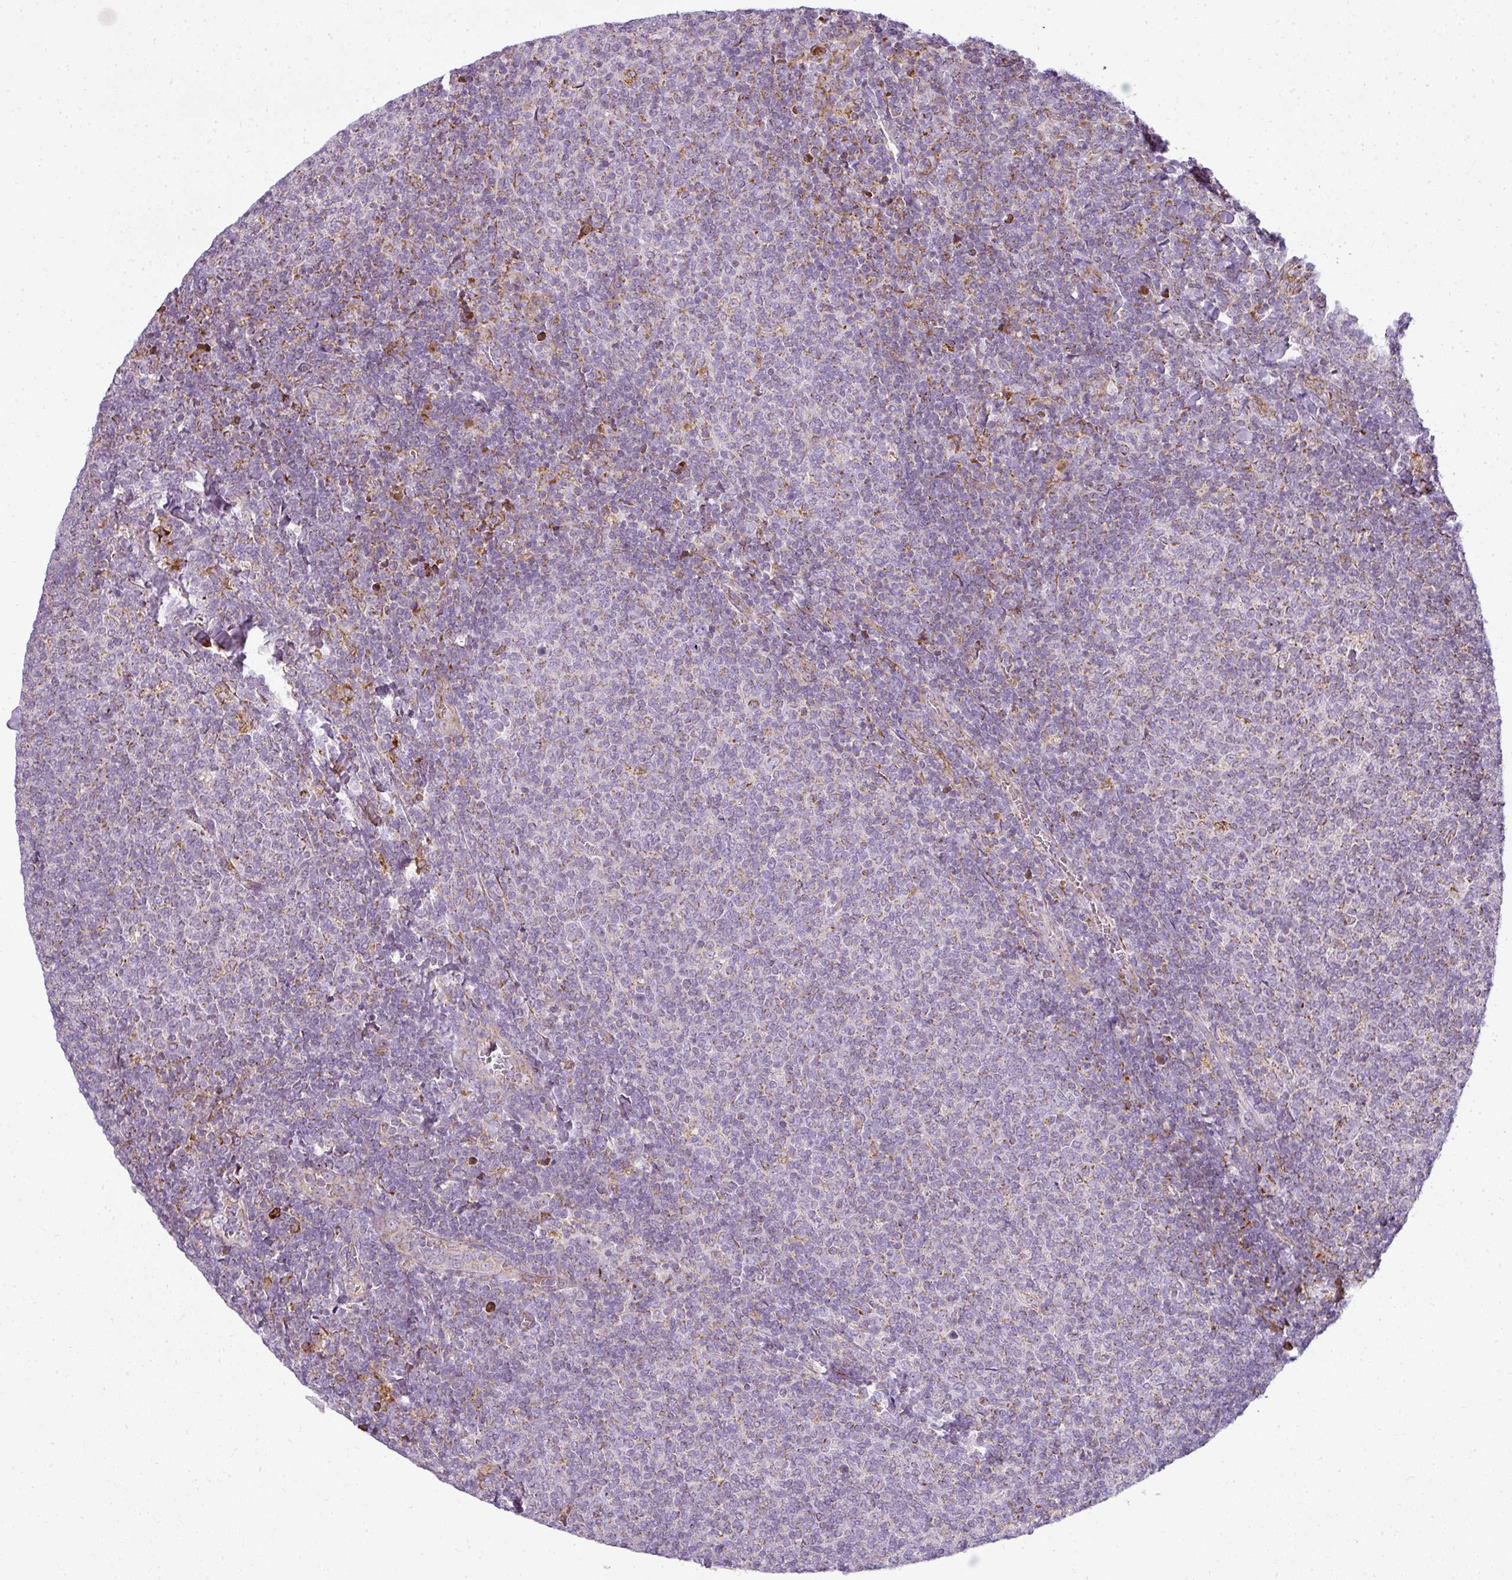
{"staining": {"intensity": "negative", "quantity": "none", "location": "none"}, "tissue": "lymphoma", "cell_type": "Tumor cells", "image_type": "cancer", "snomed": [{"axis": "morphology", "description": "Malignant lymphoma, non-Hodgkin's type, Low grade"}, {"axis": "topography", "description": "Lymph node"}], "caption": "Tumor cells are negative for protein expression in human malignant lymphoma, non-Hodgkin's type (low-grade).", "gene": "ANKRD18A", "patient": {"sex": "male", "age": 52}}